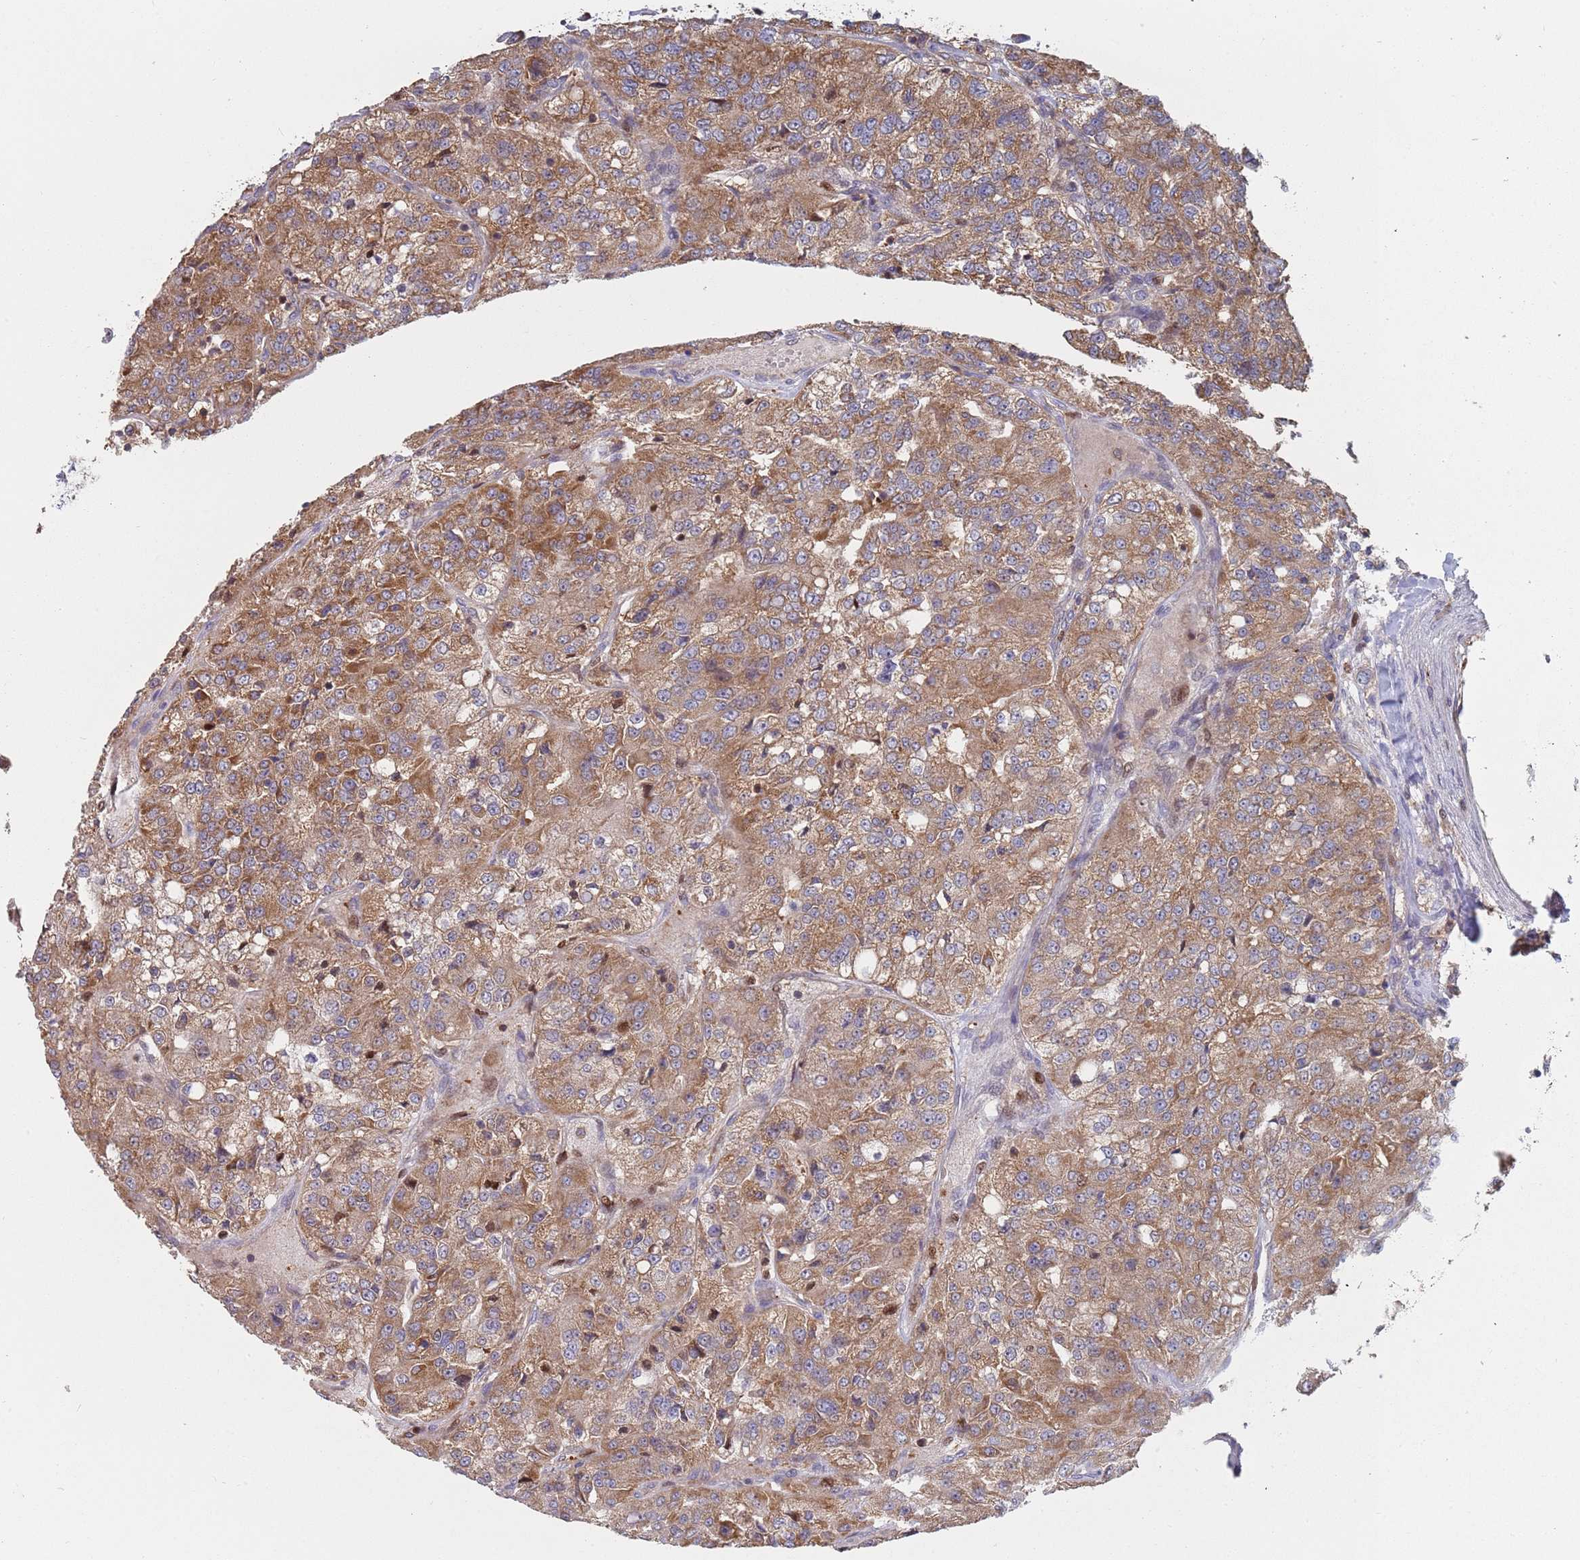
{"staining": {"intensity": "moderate", "quantity": ">75%", "location": "cytoplasmic/membranous"}, "tissue": "renal cancer", "cell_type": "Tumor cells", "image_type": "cancer", "snomed": [{"axis": "morphology", "description": "Adenocarcinoma, NOS"}, {"axis": "topography", "description": "Kidney"}], "caption": "There is medium levels of moderate cytoplasmic/membranous staining in tumor cells of adenocarcinoma (renal), as demonstrated by immunohistochemical staining (brown color).", "gene": "GDI2", "patient": {"sex": "female", "age": 63}}